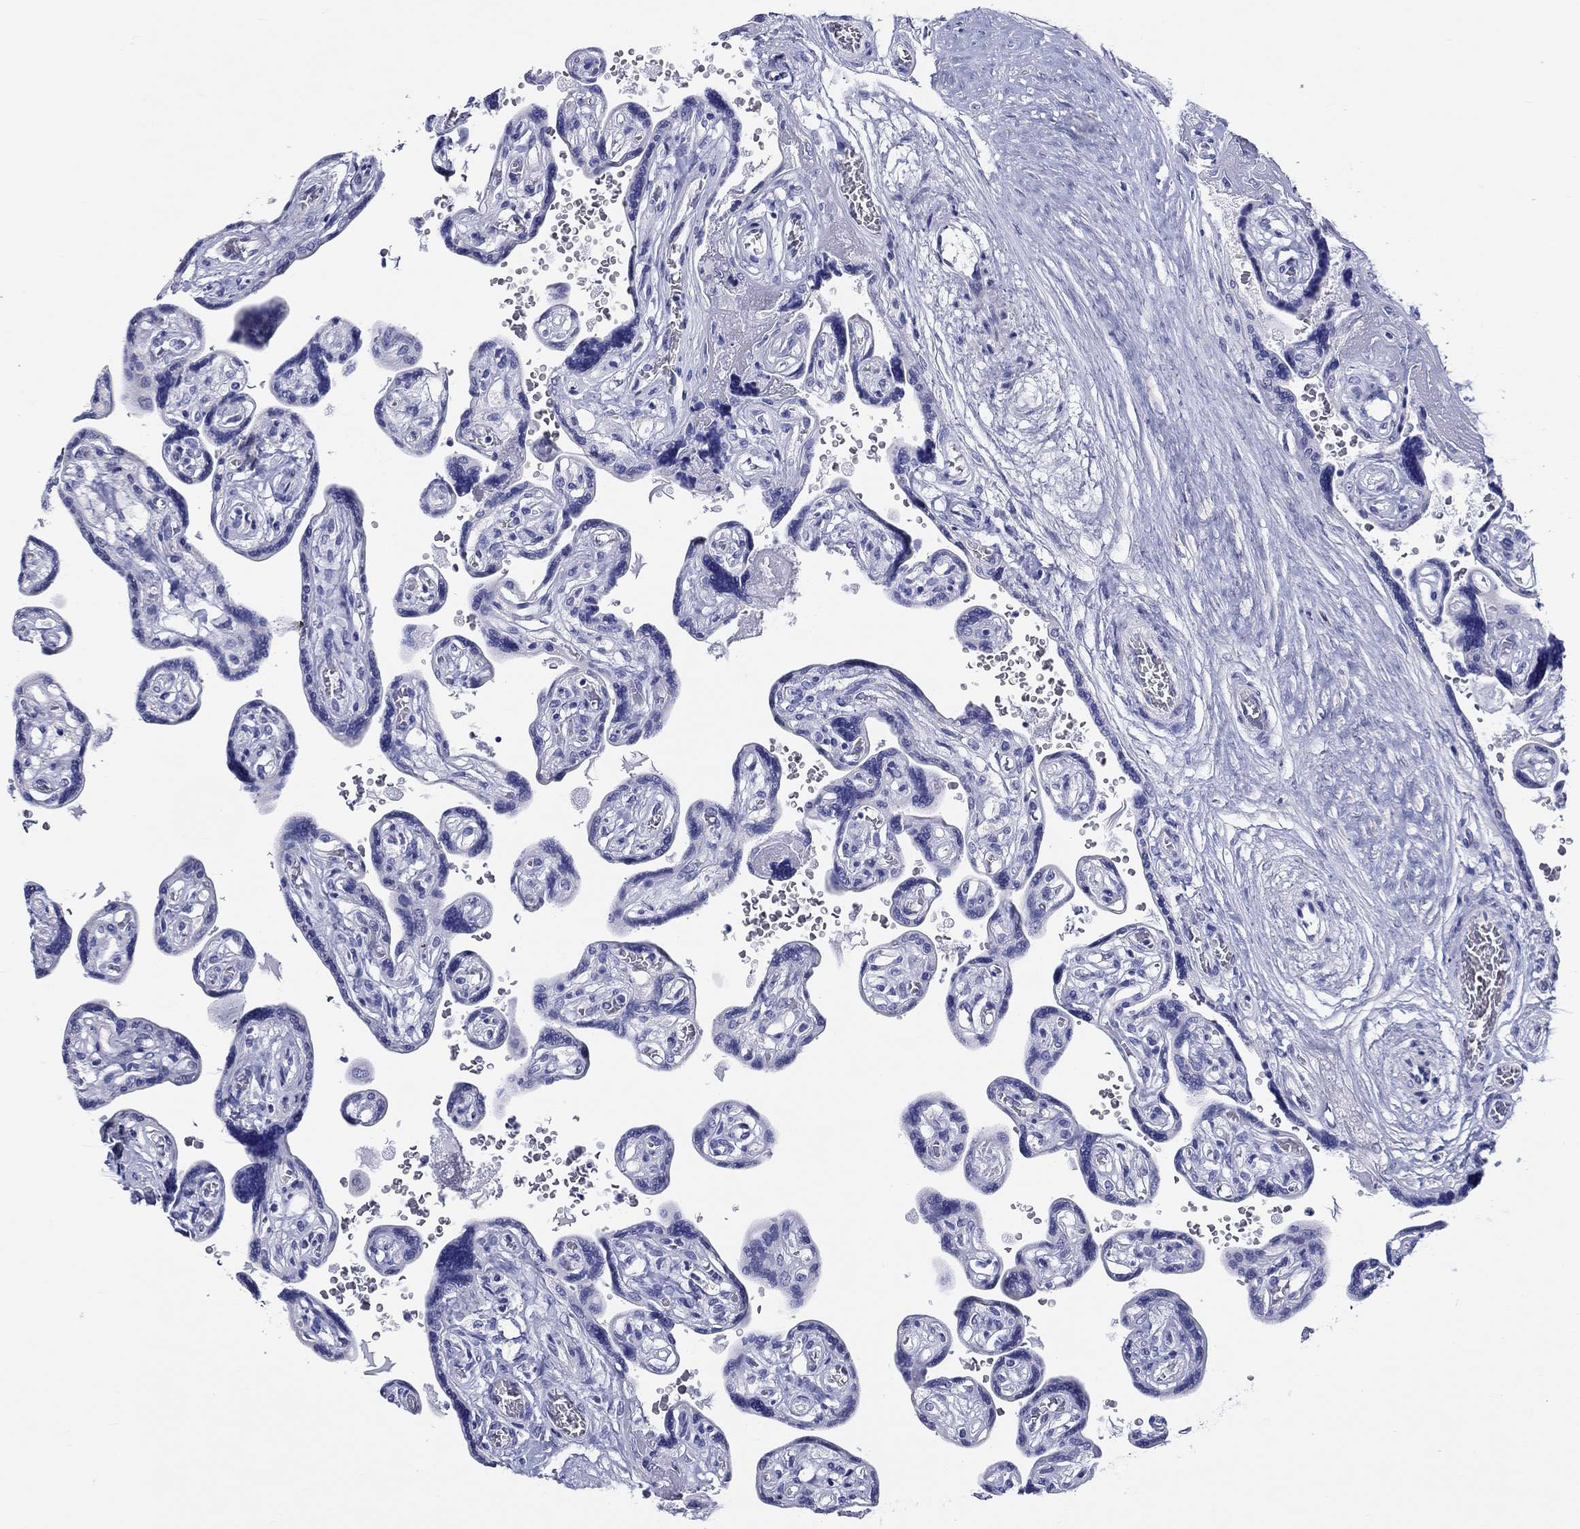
{"staining": {"intensity": "negative", "quantity": "none", "location": "none"}, "tissue": "placenta", "cell_type": "Decidual cells", "image_type": "normal", "snomed": [{"axis": "morphology", "description": "Normal tissue, NOS"}, {"axis": "topography", "description": "Placenta"}], "caption": "This is an immunohistochemistry image of unremarkable placenta. There is no expression in decidual cells.", "gene": "CRYGS", "patient": {"sex": "female", "age": 32}}